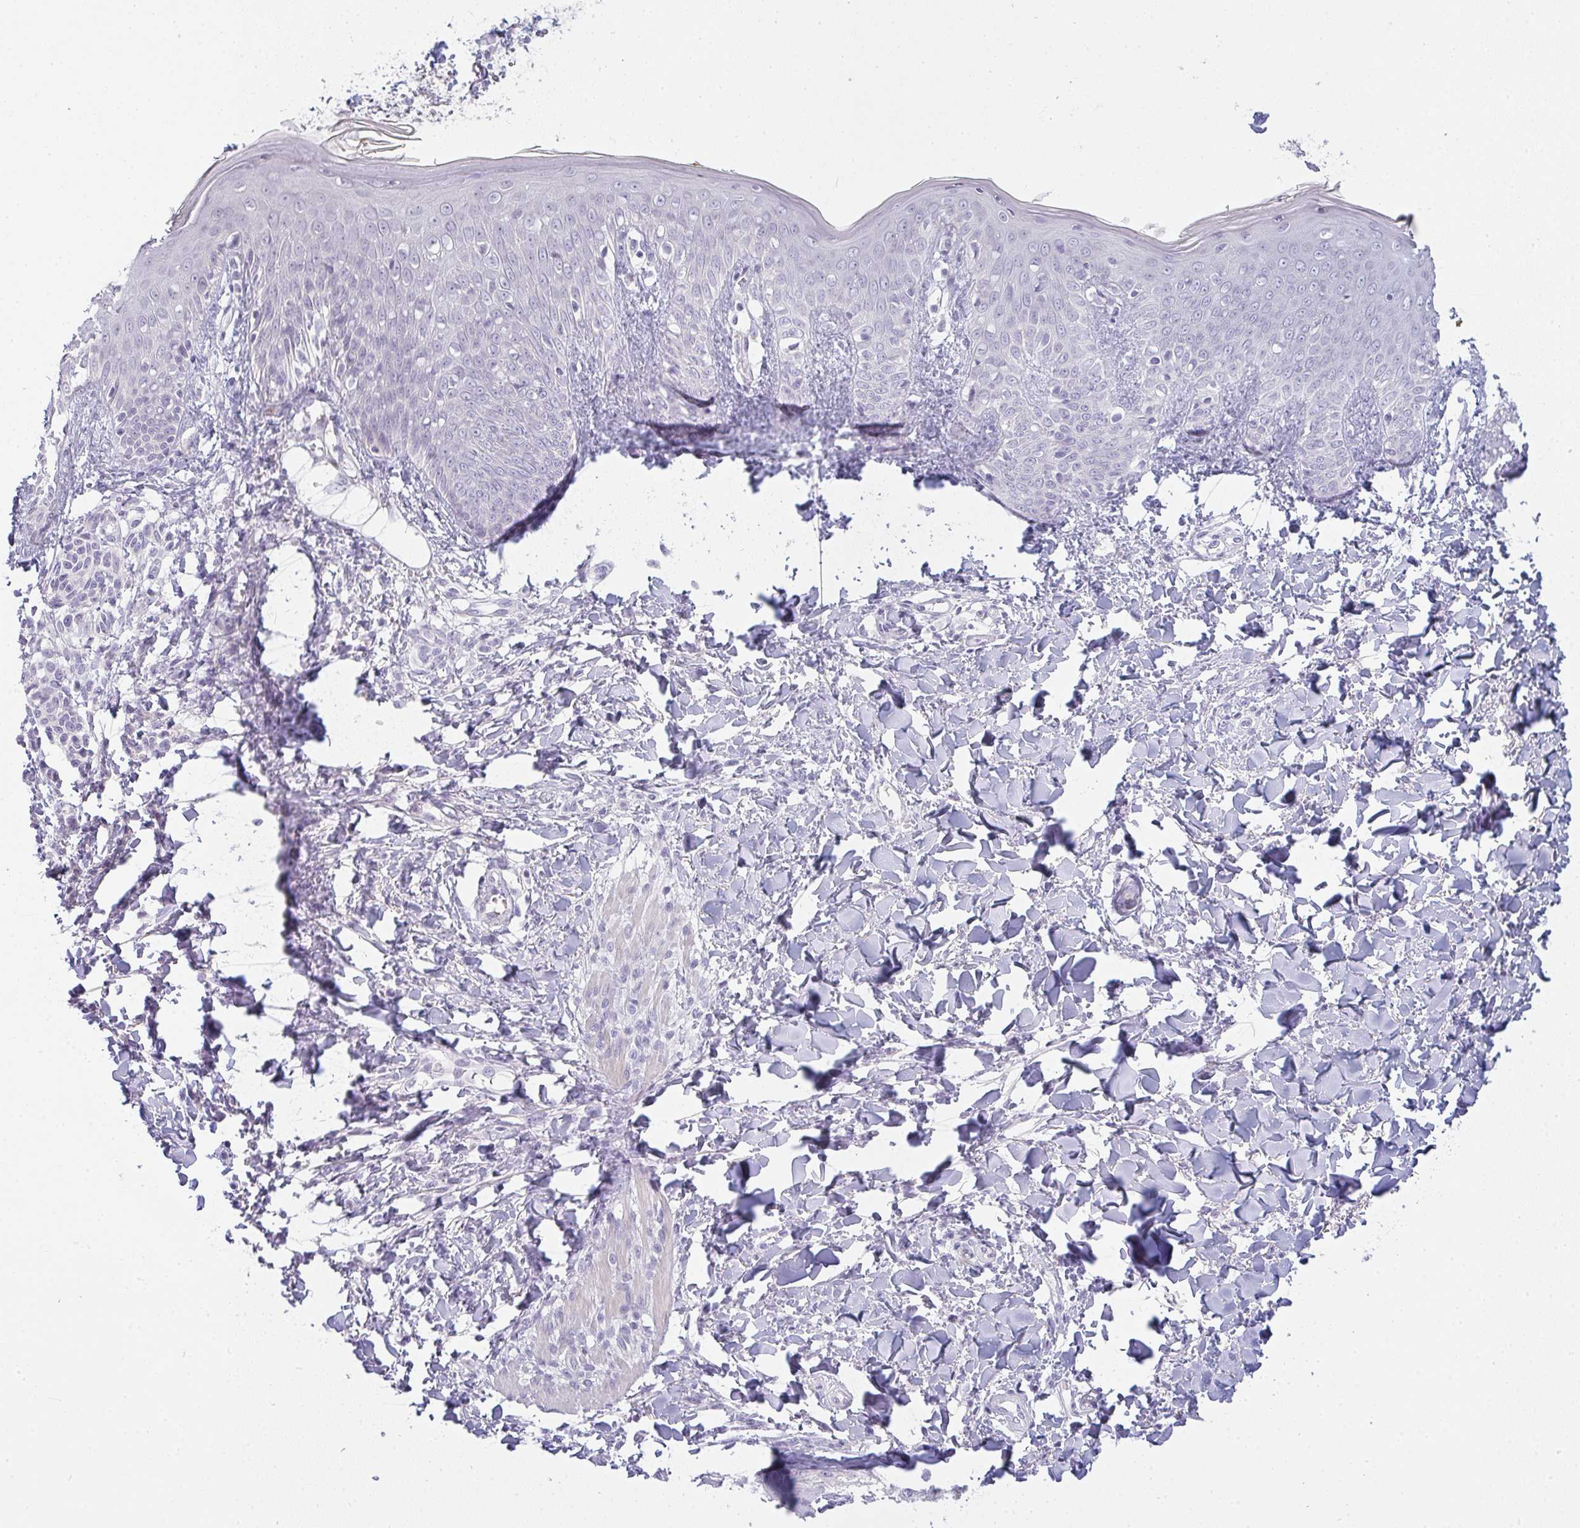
{"staining": {"intensity": "negative", "quantity": "none", "location": "none"}, "tissue": "skin", "cell_type": "Fibroblasts", "image_type": "normal", "snomed": [{"axis": "morphology", "description": "Normal tissue, NOS"}, {"axis": "topography", "description": "Skin"}], "caption": "Immunohistochemistry (IHC) image of benign skin: human skin stained with DAB displays no significant protein positivity in fibroblasts. The staining is performed using DAB (3,3'-diaminobenzidine) brown chromogen with nuclei counter-stained in using hematoxylin.", "gene": "SIRPB2", "patient": {"sex": "male", "age": 16}}